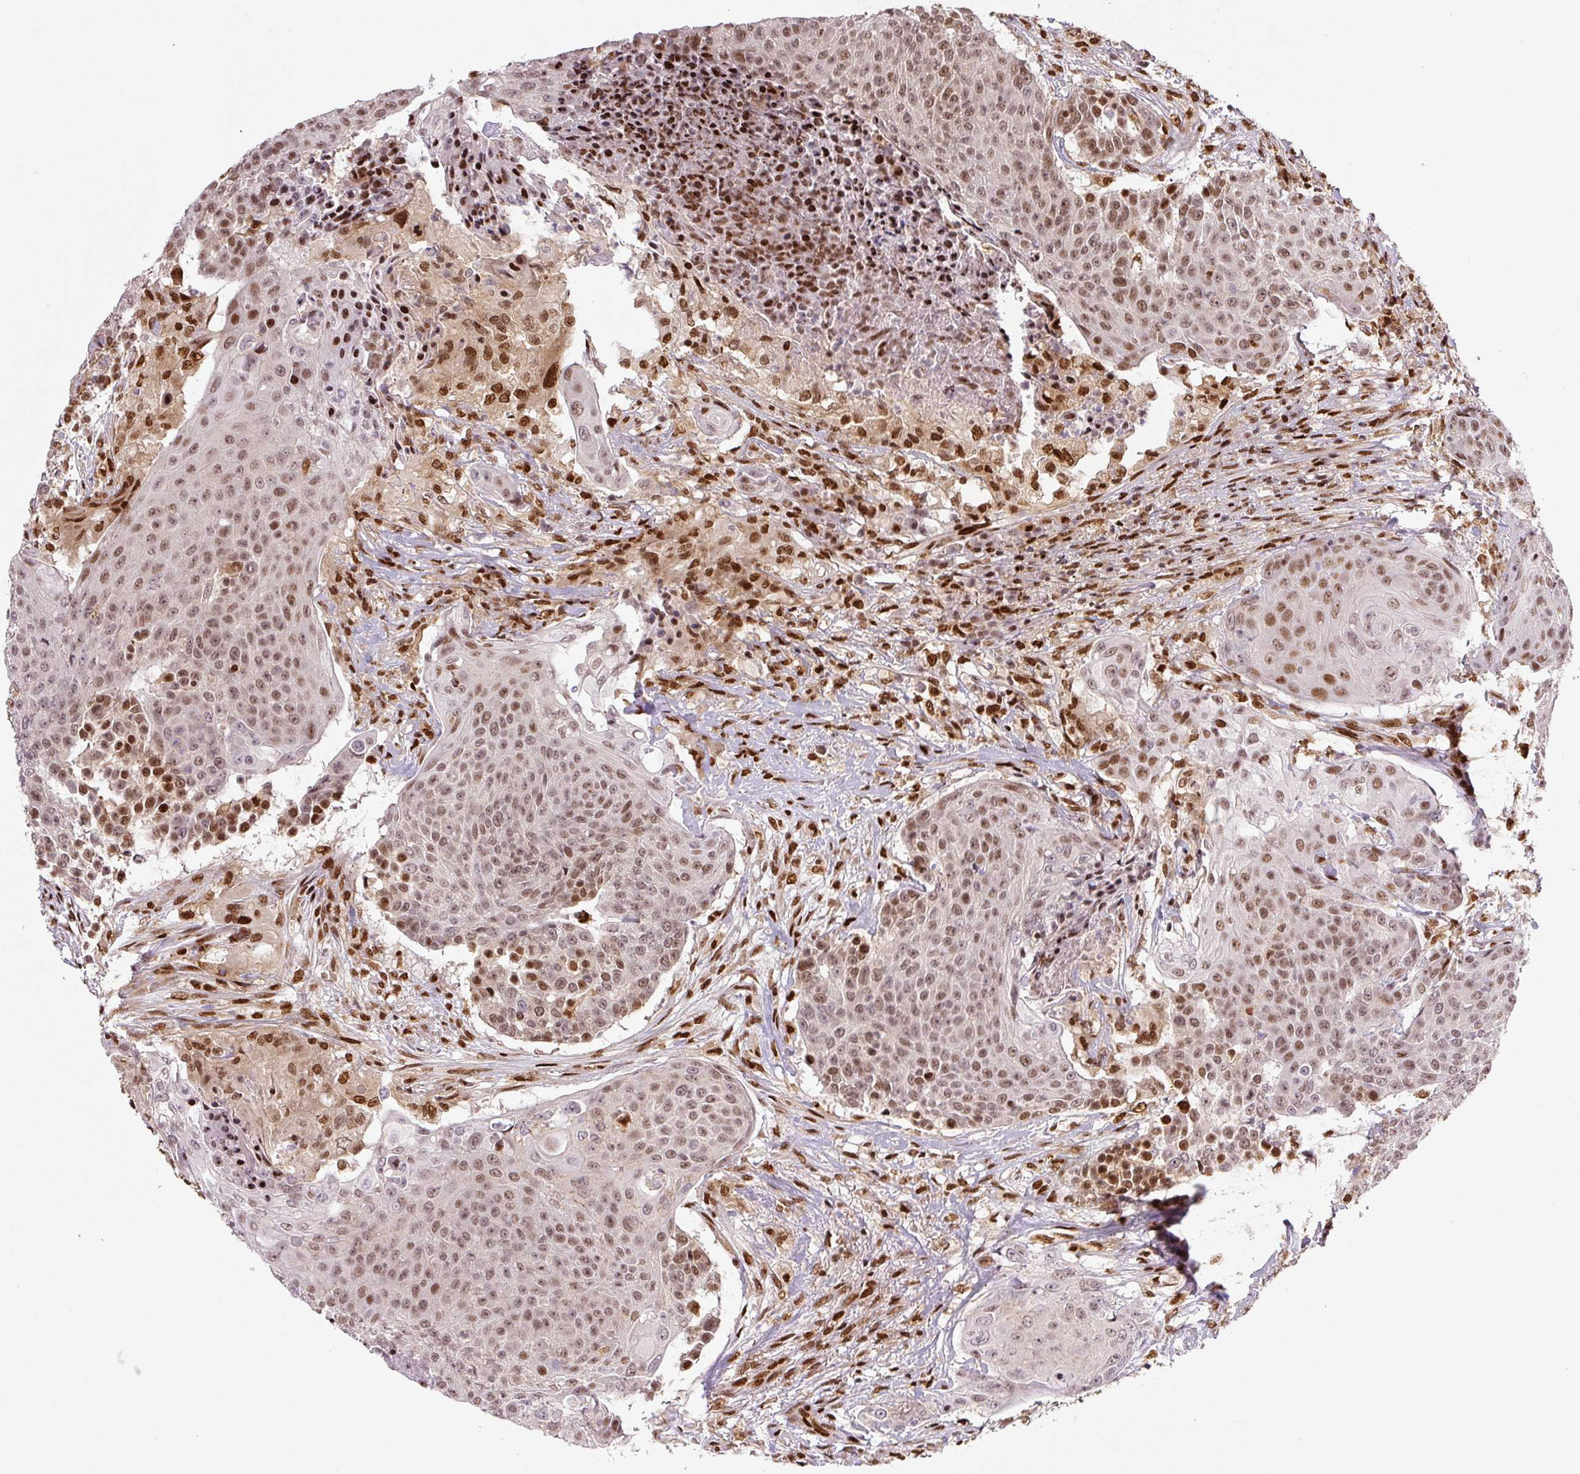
{"staining": {"intensity": "moderate", "quantity": ">75%", "location": "nuclear"}, "tissue": "urothelial cancer", "cell_type": "Tumor cells", "image_type": "cancer", "snomed": [{"axis": "morphology", "description": "Urothelial carcinoma, High grade"}, {"axis": "topography", "description": "Urinary bladder"}], "caption": "Tumor cells display medium levels of moderate nuclear expression in approximately >75% of cells in urothelial carcinoma (high-grade).", "gene": "PYDC2", "patient": {"sex": "female", "age": 63}}